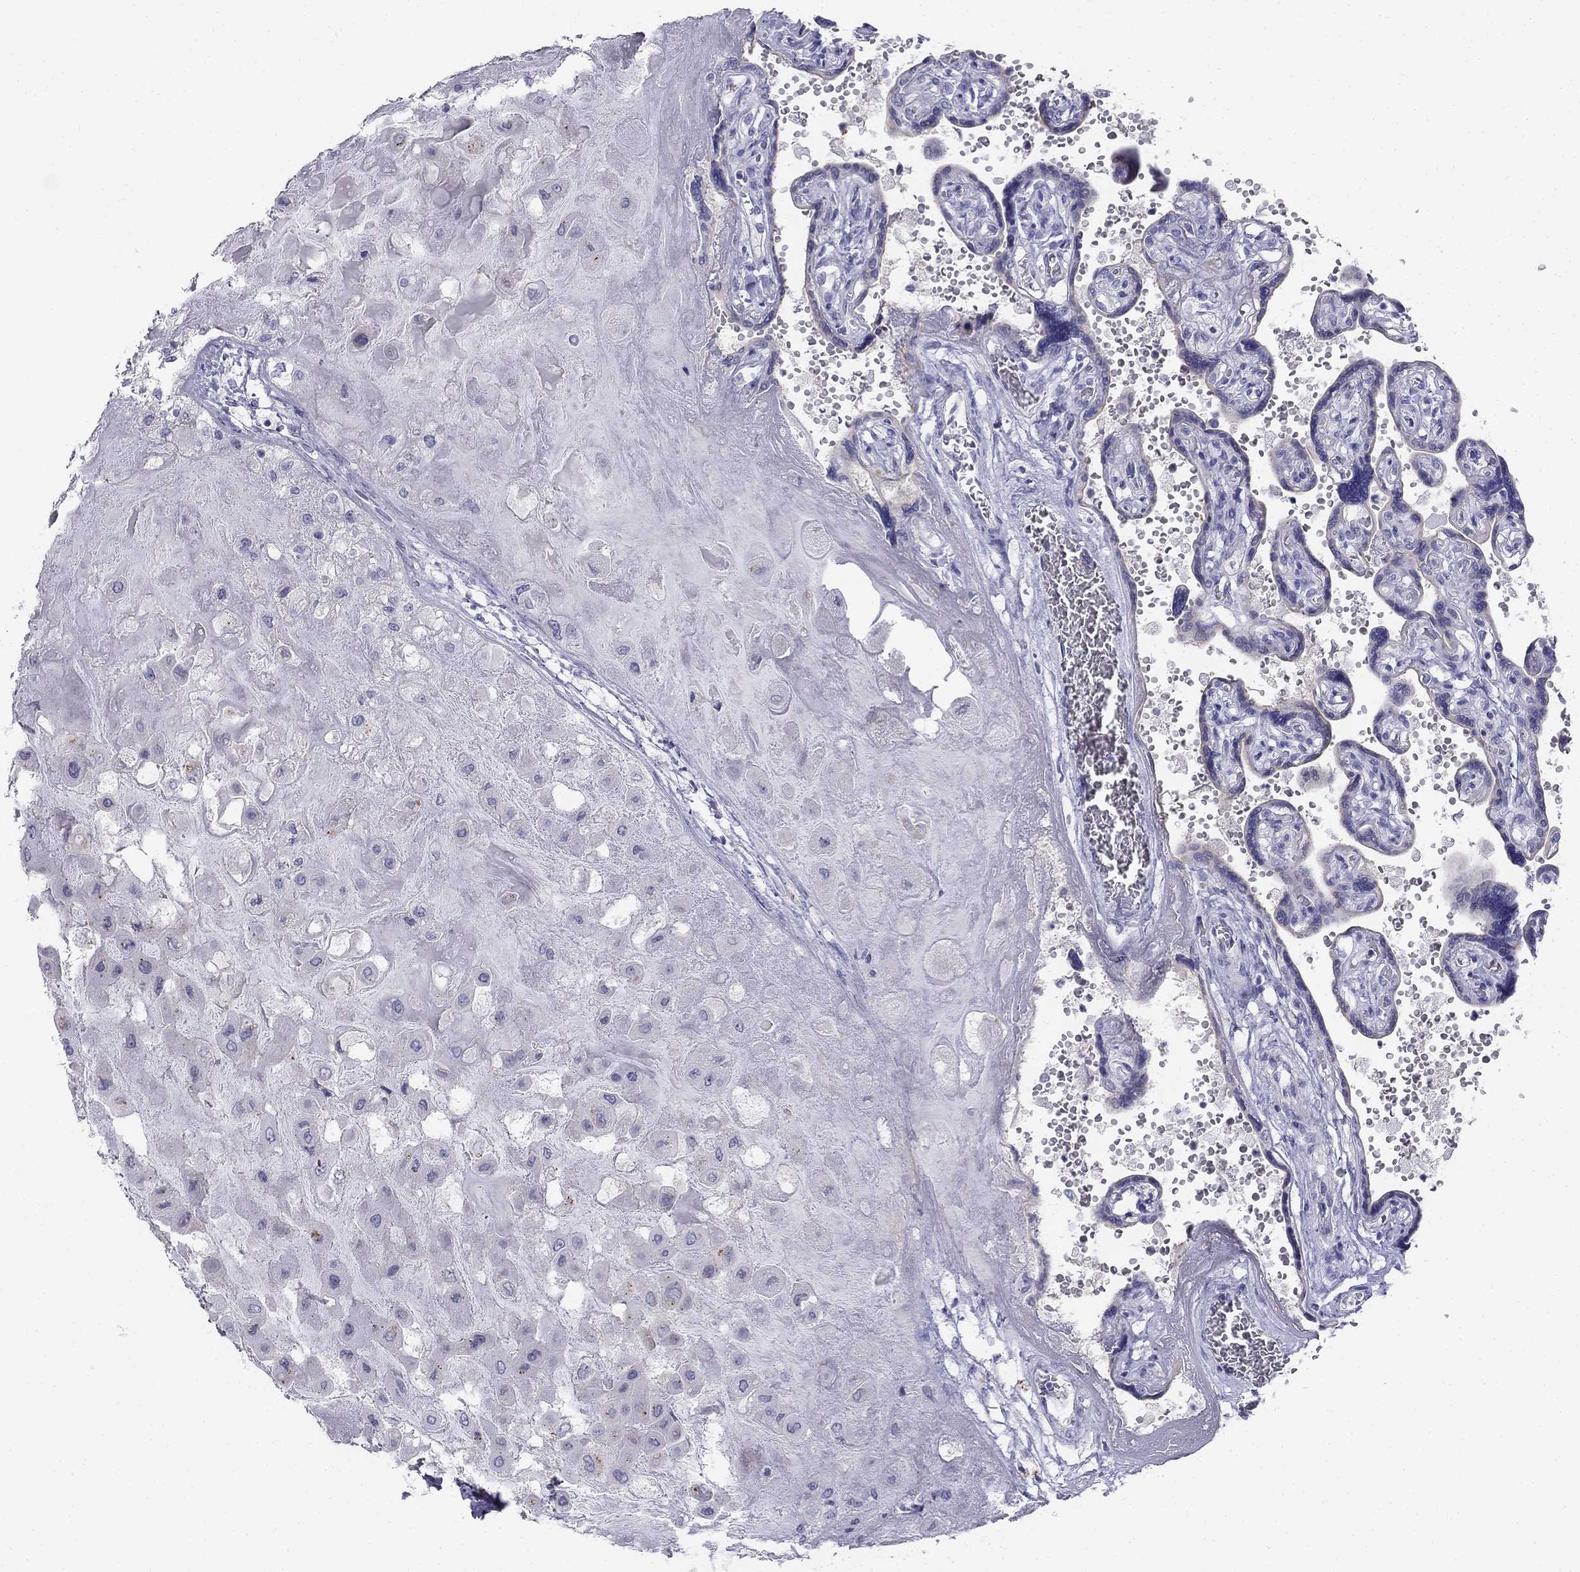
{"staining": {"intensity": "negative", "quantity": "none", "location": "none"}, "tissue": "placenta", "cell_type": "Decidual cells", "image_type": "normal", "snomed": [{"axis": "morphology", "description": "Normal tissue, NOS"}, {"axis": "topography", "description": "Placenta"}], "caption": "High power microscopy micrograph of an immunohistochemistry (IHC) micrograph of unremarkable placenta, revealing no significant positivity in decidual cells.", "gene": "ALOXE3", "patient": {"sex": "female", "age": 32}}